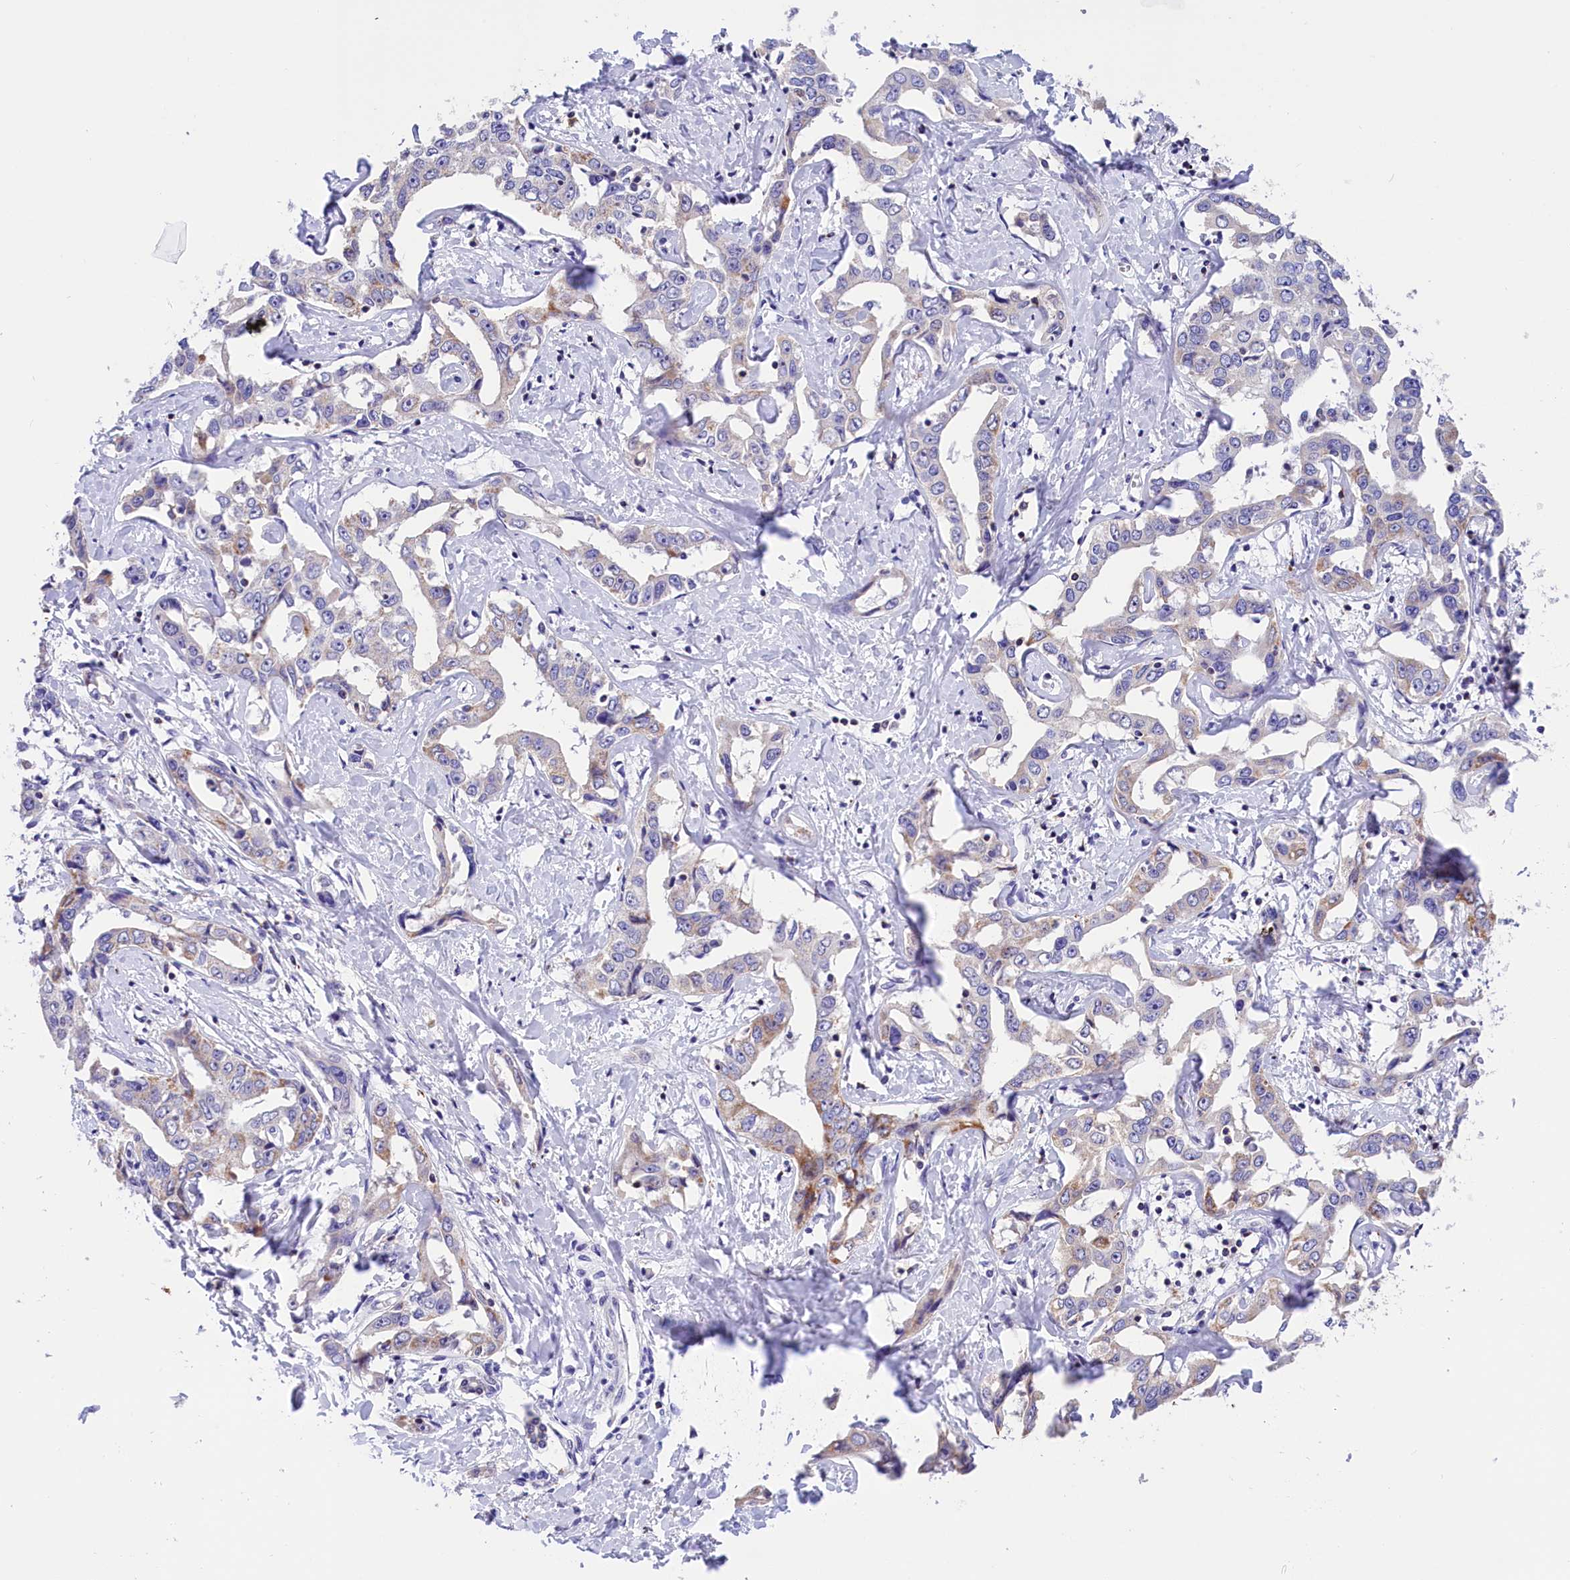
{"staining": {"intensity": "moderate", "quantity": "<25%", "location": "cytoplasmic/membranous"}, "tissue": "liver cancer", "cell_type": "Tumor cells", "image_type": "cancer", "snomed": [{"axis": "morphology", "description": "Cholangiocarcinoma"}, {"axis": "topography", "description": "Liver"}], "caption": "Human liver cancer (cholangiocarcinoma) stained for a protein (brown) reveals moderate cytoplasmic/membranous positive staining in about <25% of tumor cells.", "gene": "ABAT", "patient": {"sex": "male", "age": 59}}